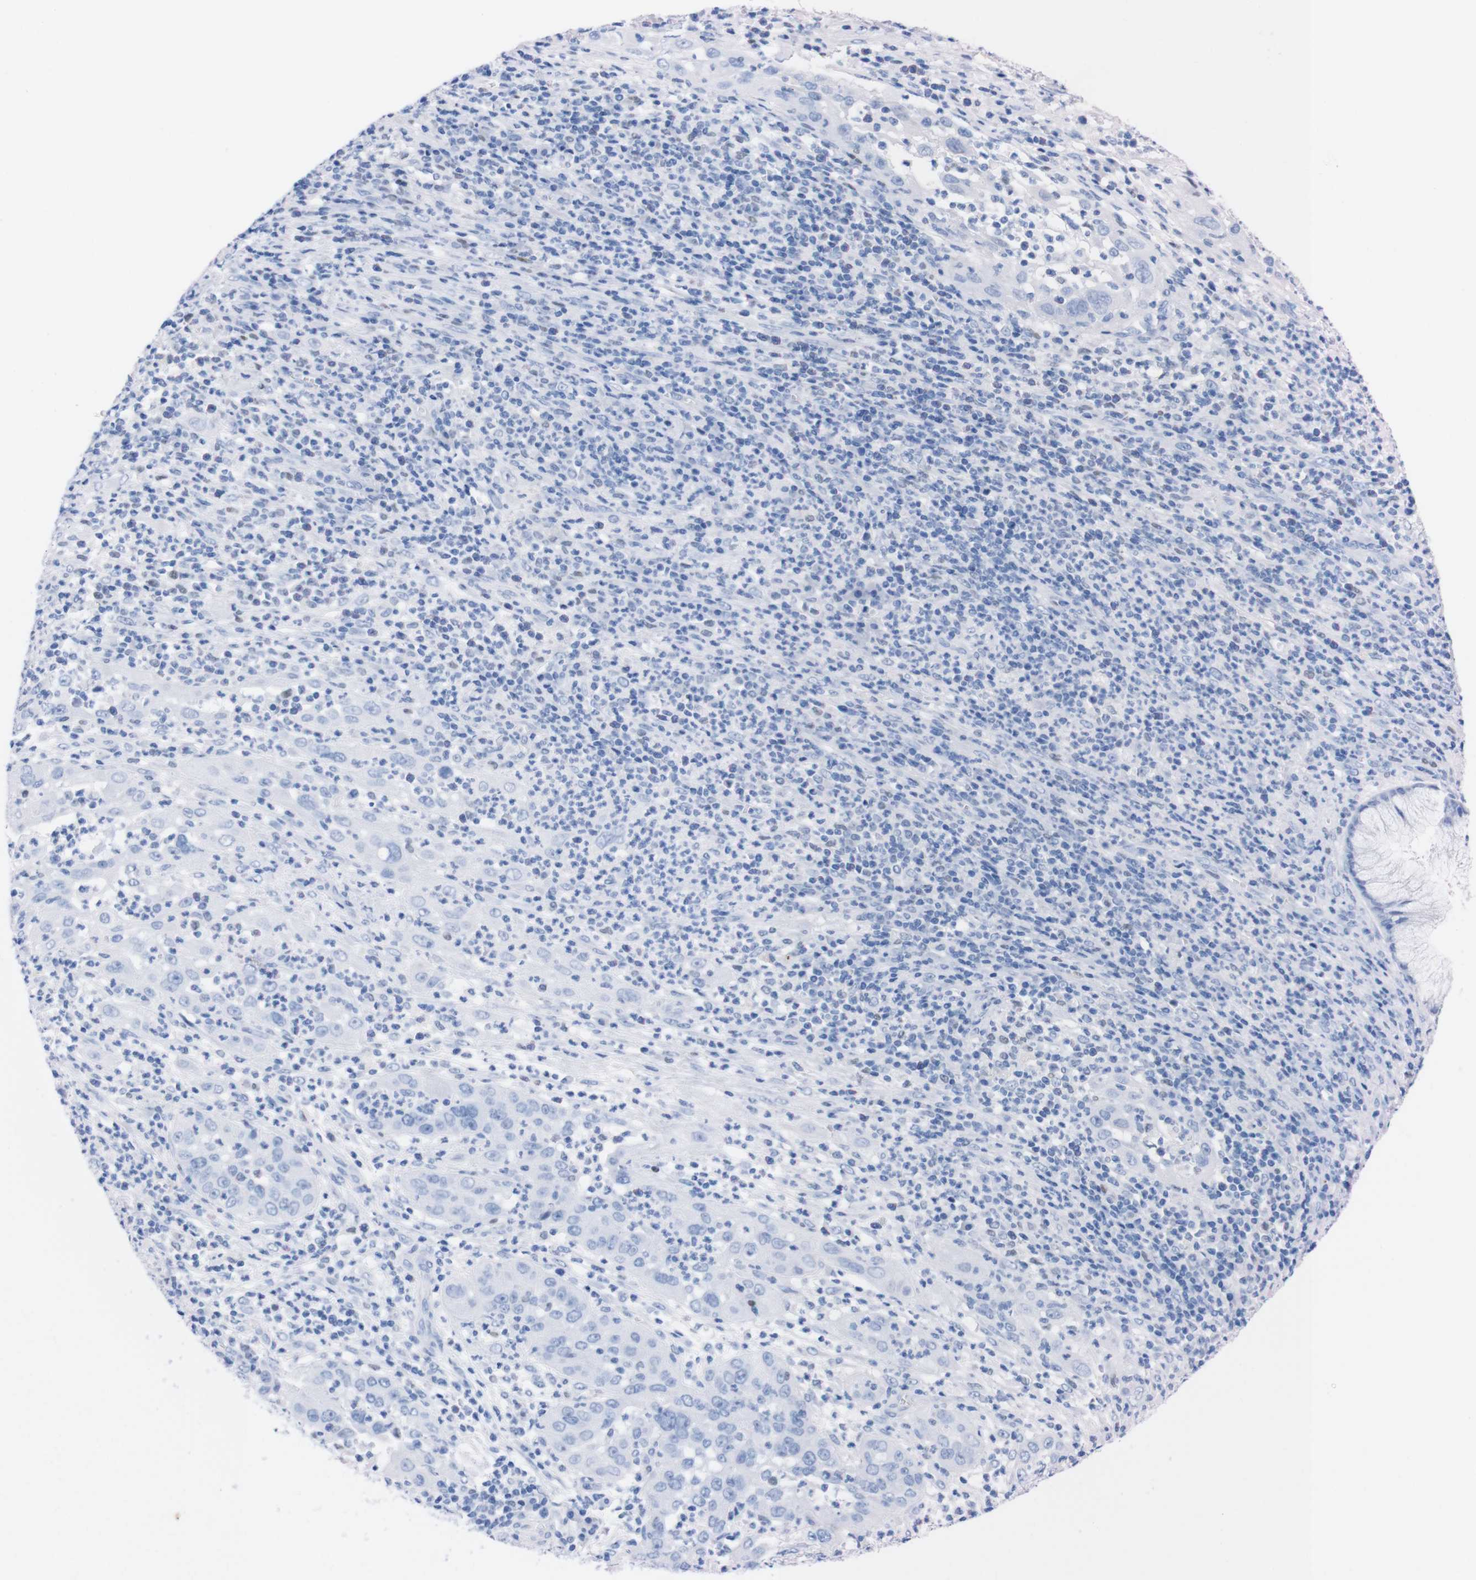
{"staining": {"intensity": "negative", "quantity": "none", "location": "none"}, "tissue": "cervical cancer", "cell_type": "Tumor cells", "image_type": "cancer", "snomed": [{"axis": "morphology", "description": "Squamous cell carcinoma, NOS"}, {"axis": "topography", "description": "Cervix"}], "caption": "The immunohistochemistry (IHC) photomicrograph has no significant staining in tumor cells of squamous cell carcinoma (cervical) tissue. (DAB (3,3'-diaminobenzidine) immunohistochemistry (IHC) with hematoxylin counter stain).", "gene": "P2RY12", "patient": {"sex": "female", "age": 32}}